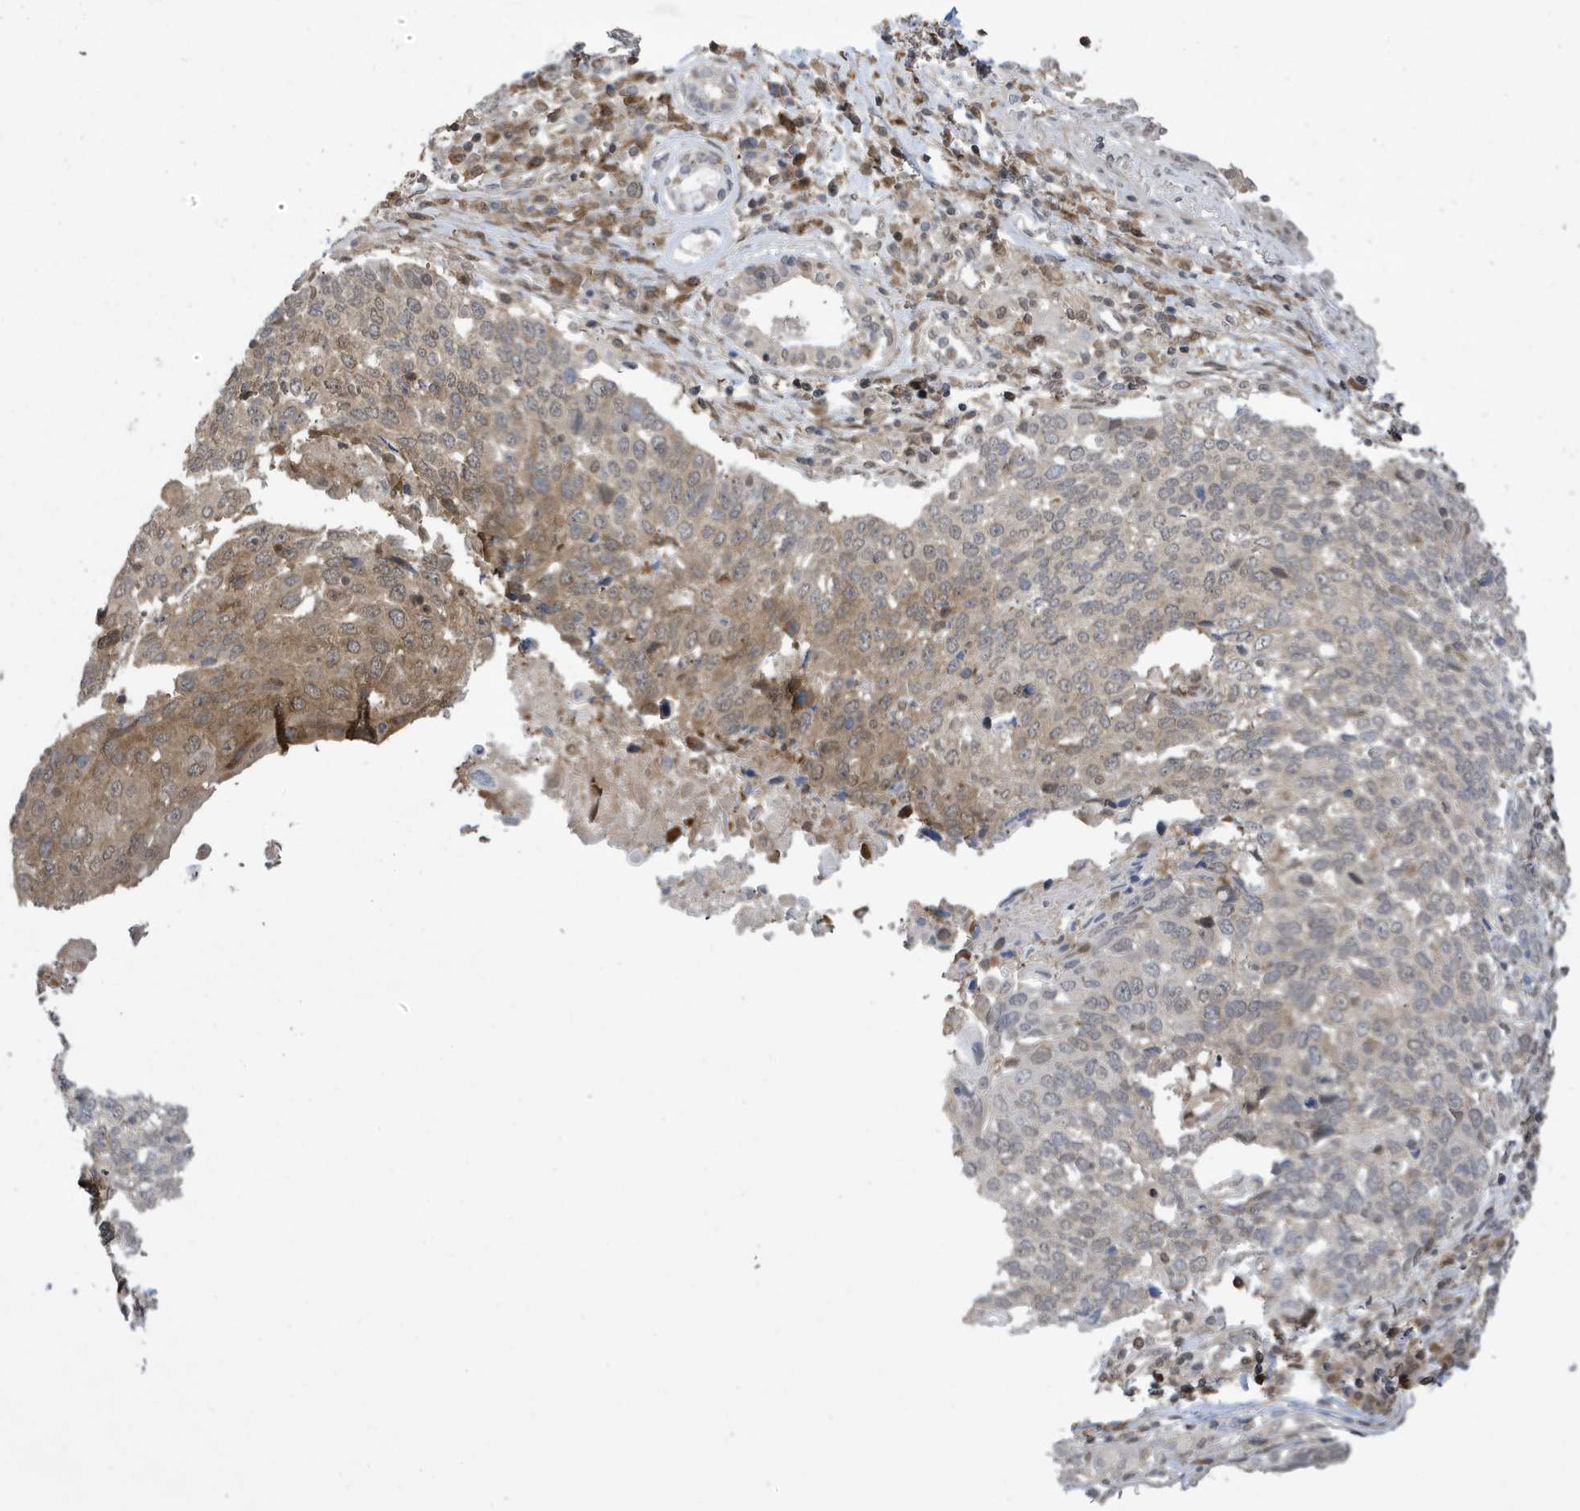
{"staining": {"intensity": "moderate", "quantity": "25%-75%", "location": "cytoplasmic/membranous"}, "tissue": "lung cancer", "cell_type": "Tumor cells", "image_type": "cancer", "snomed": [{"axis": "morphology", "description": "Squamous cell carcinoma, NOS"}, {"axis": "topography", "description": "Lung"}], "caption": "Moderate cytoplasmic/membranous protein expression is identified in about 25%-75% of tumor cells in lung cancer.", "gene": "UBQLN1", "patient": {"sex": "male", "age": 66}}